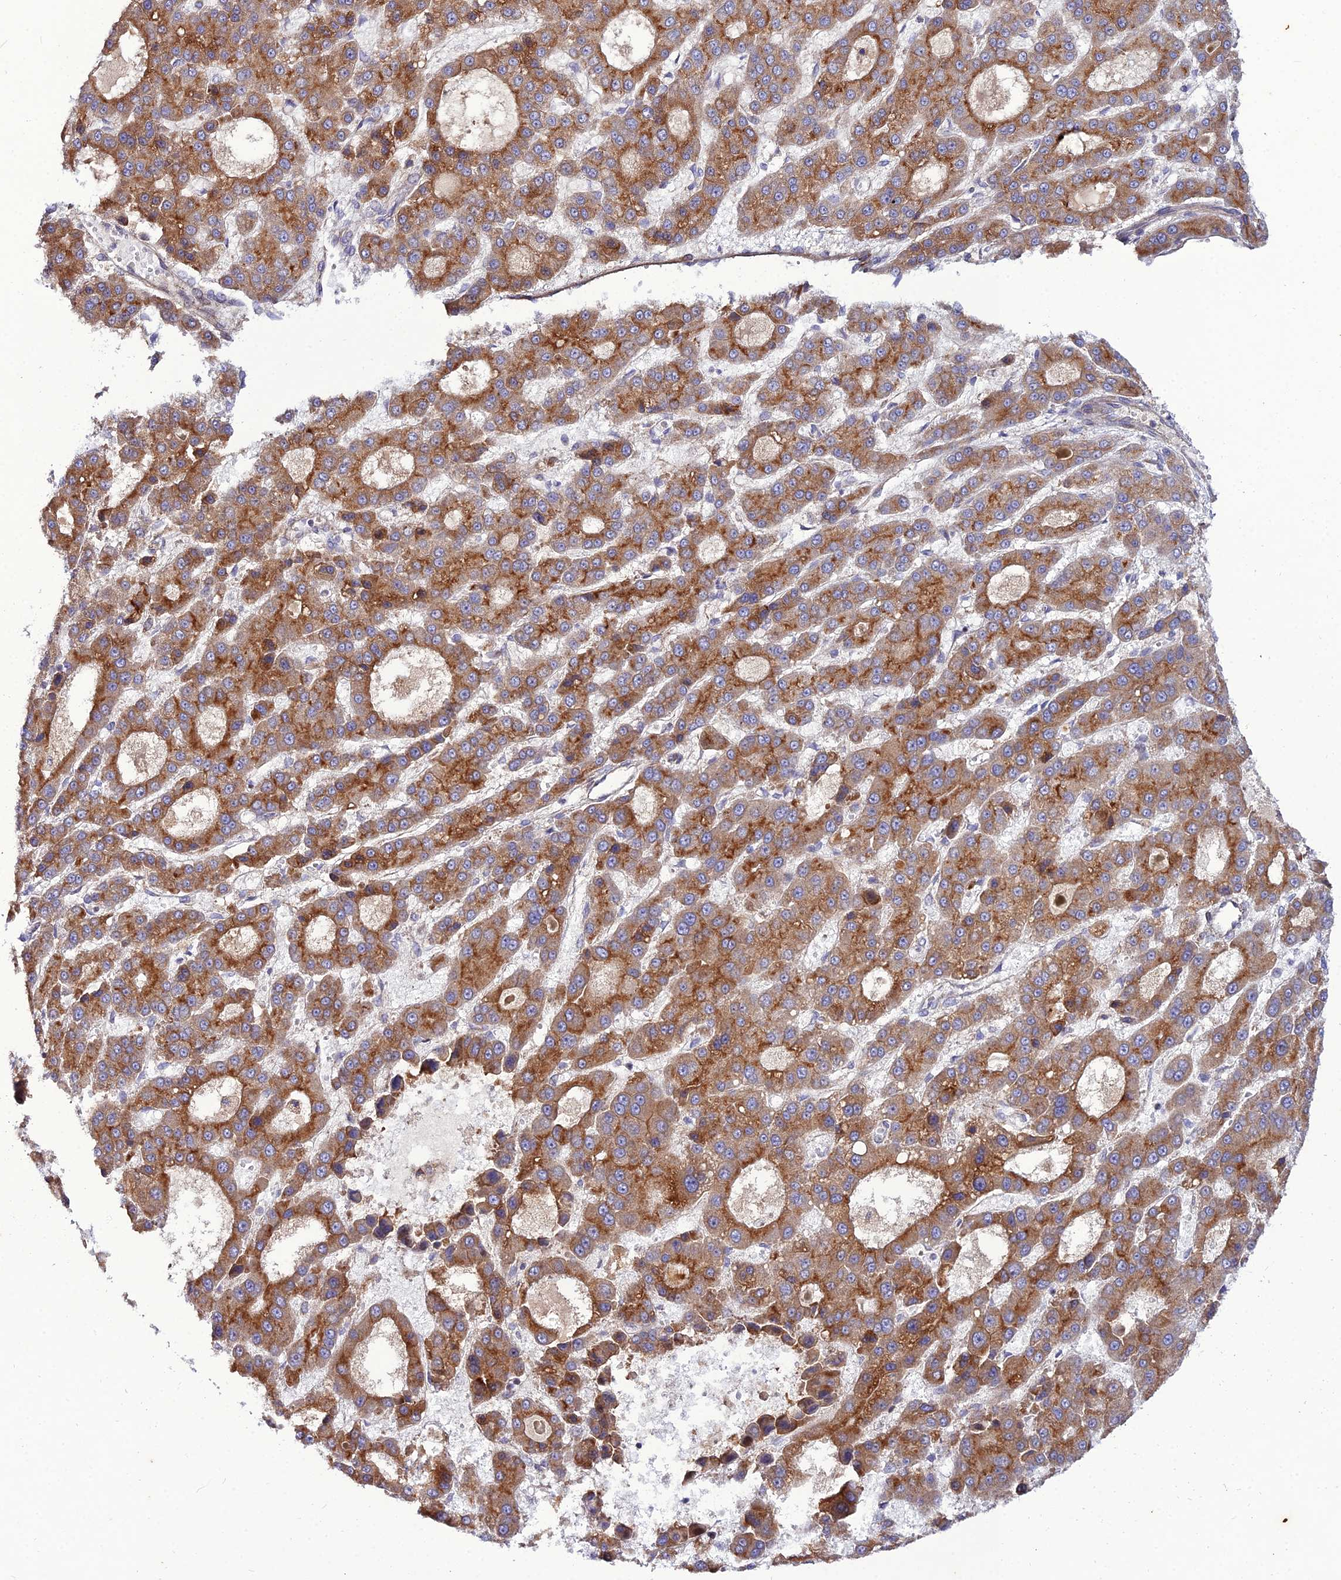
{"staining": {"intensity": "moderate", "quantity": ">75%", "location": "cytoplasmic/membranous"}, "tissue": "liver cancer", "cell_type": "Tumor cells", "image_type": "cancer", "snomed": [{"axis": "morphology", "description": "Carcinoma, Hepatocellular, NOS"}, {"axis": "topography", "description": "Liver"}], "caption": "An image of liver hepatocellular carcinoma stained for a protein exhibits moderate cytoplasmic/membranous brown staining in tumor cells.", "gene": "ARL6IP1", "patient": {"sex": "male", "age": 70}}